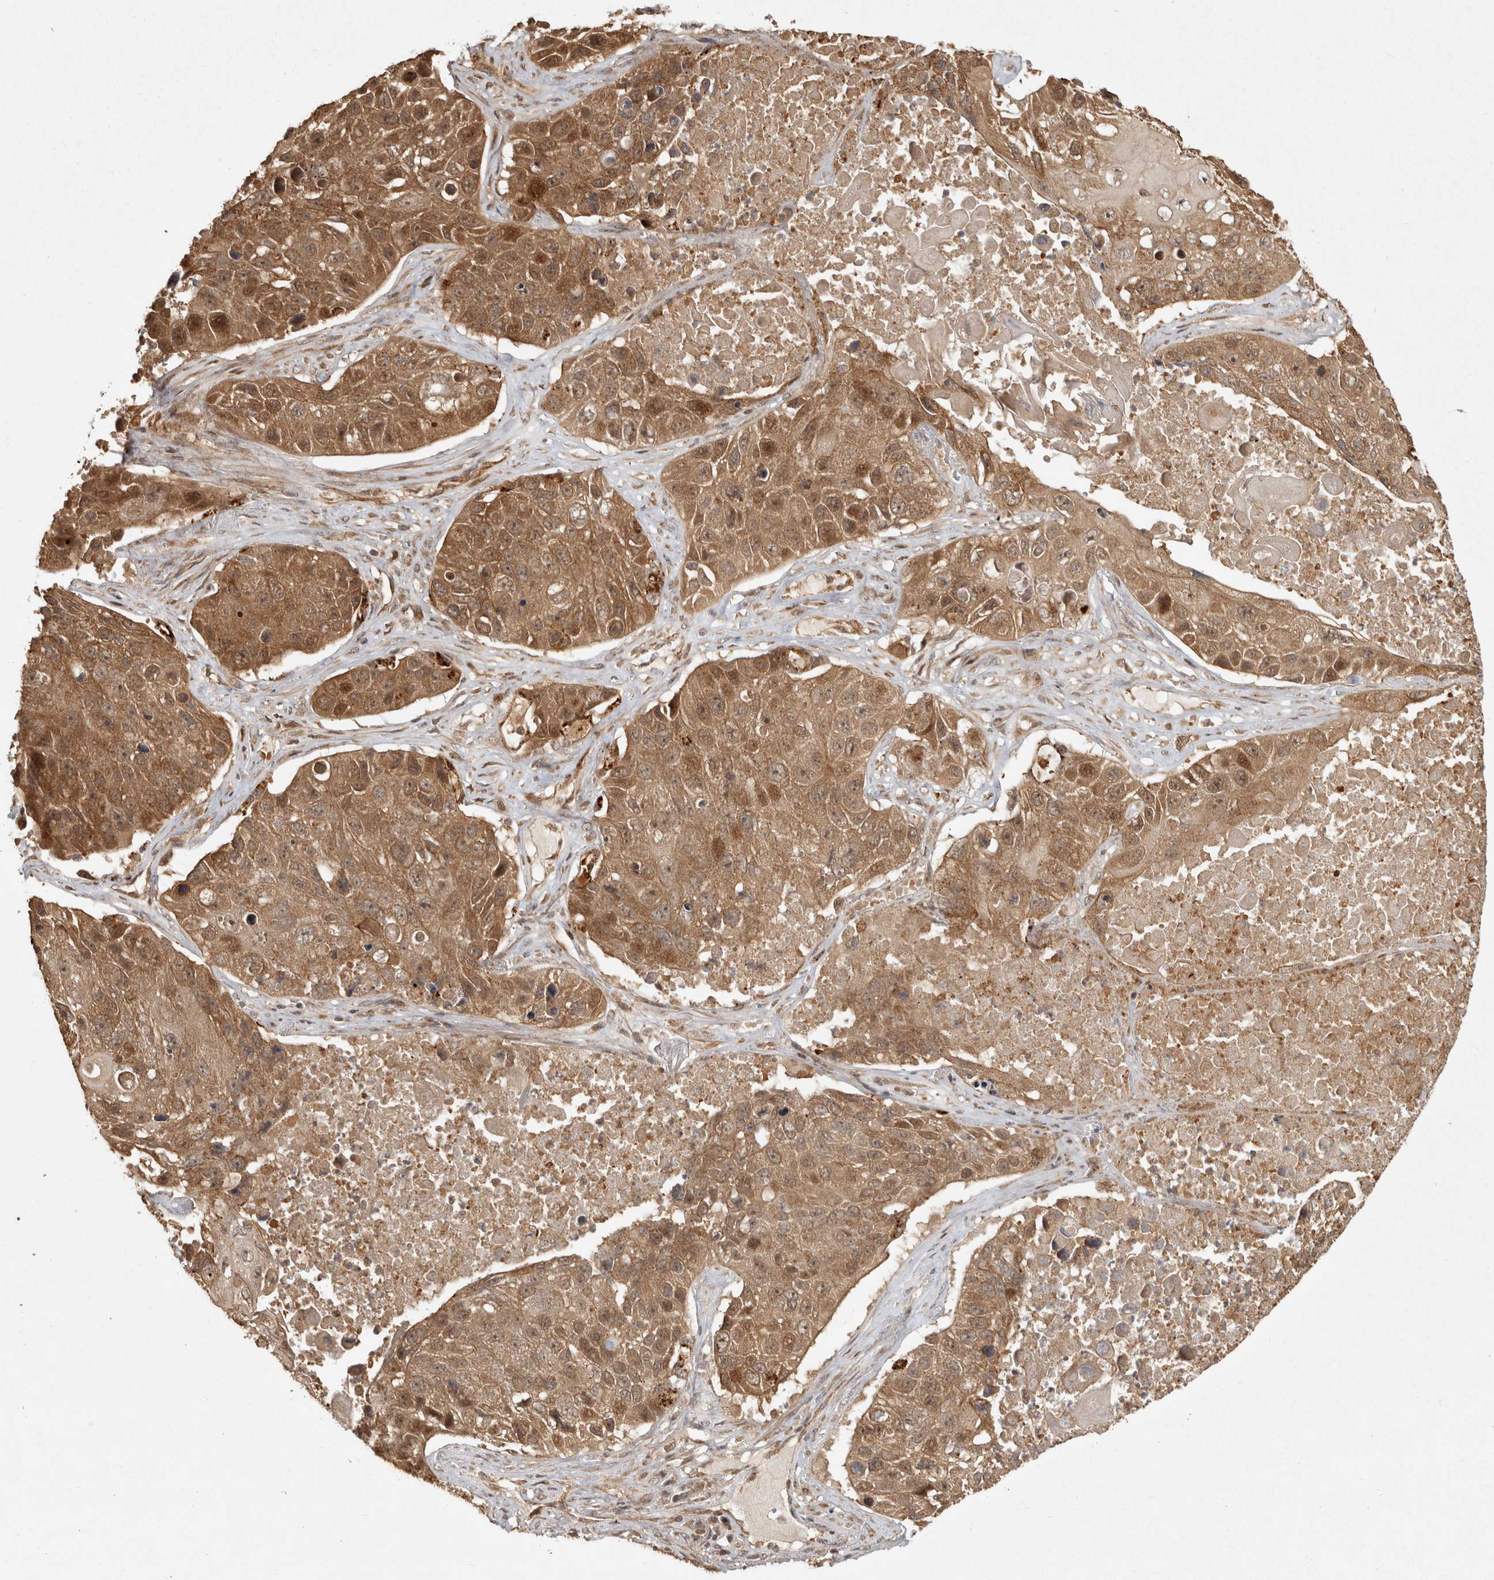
{"staining": {"intensity": "moderate", "quantity": ">75%", "location": "cytoplasmic/membranous,nuclear"}, "tissue": "lung cancer", "cell_type": "Tumor cells", "image_type": "cancer", "snomed": [{"axis": "morphology", "description": "Squamous cell carcinoma, NOS"}, {"axis": "topography", "description": "Lung"}], "caption": "The immunohistochemical stain shows moderate cytoplasmic/membranous and nuclear positivity in tumor cells of lung cancer (squamous cell carcinoma) tissue. (DAB = brown stain, brightfield microscopy at high magnification).", "gene": "CAMSAP2", "patient": {"sex": "male", "age": 61}}